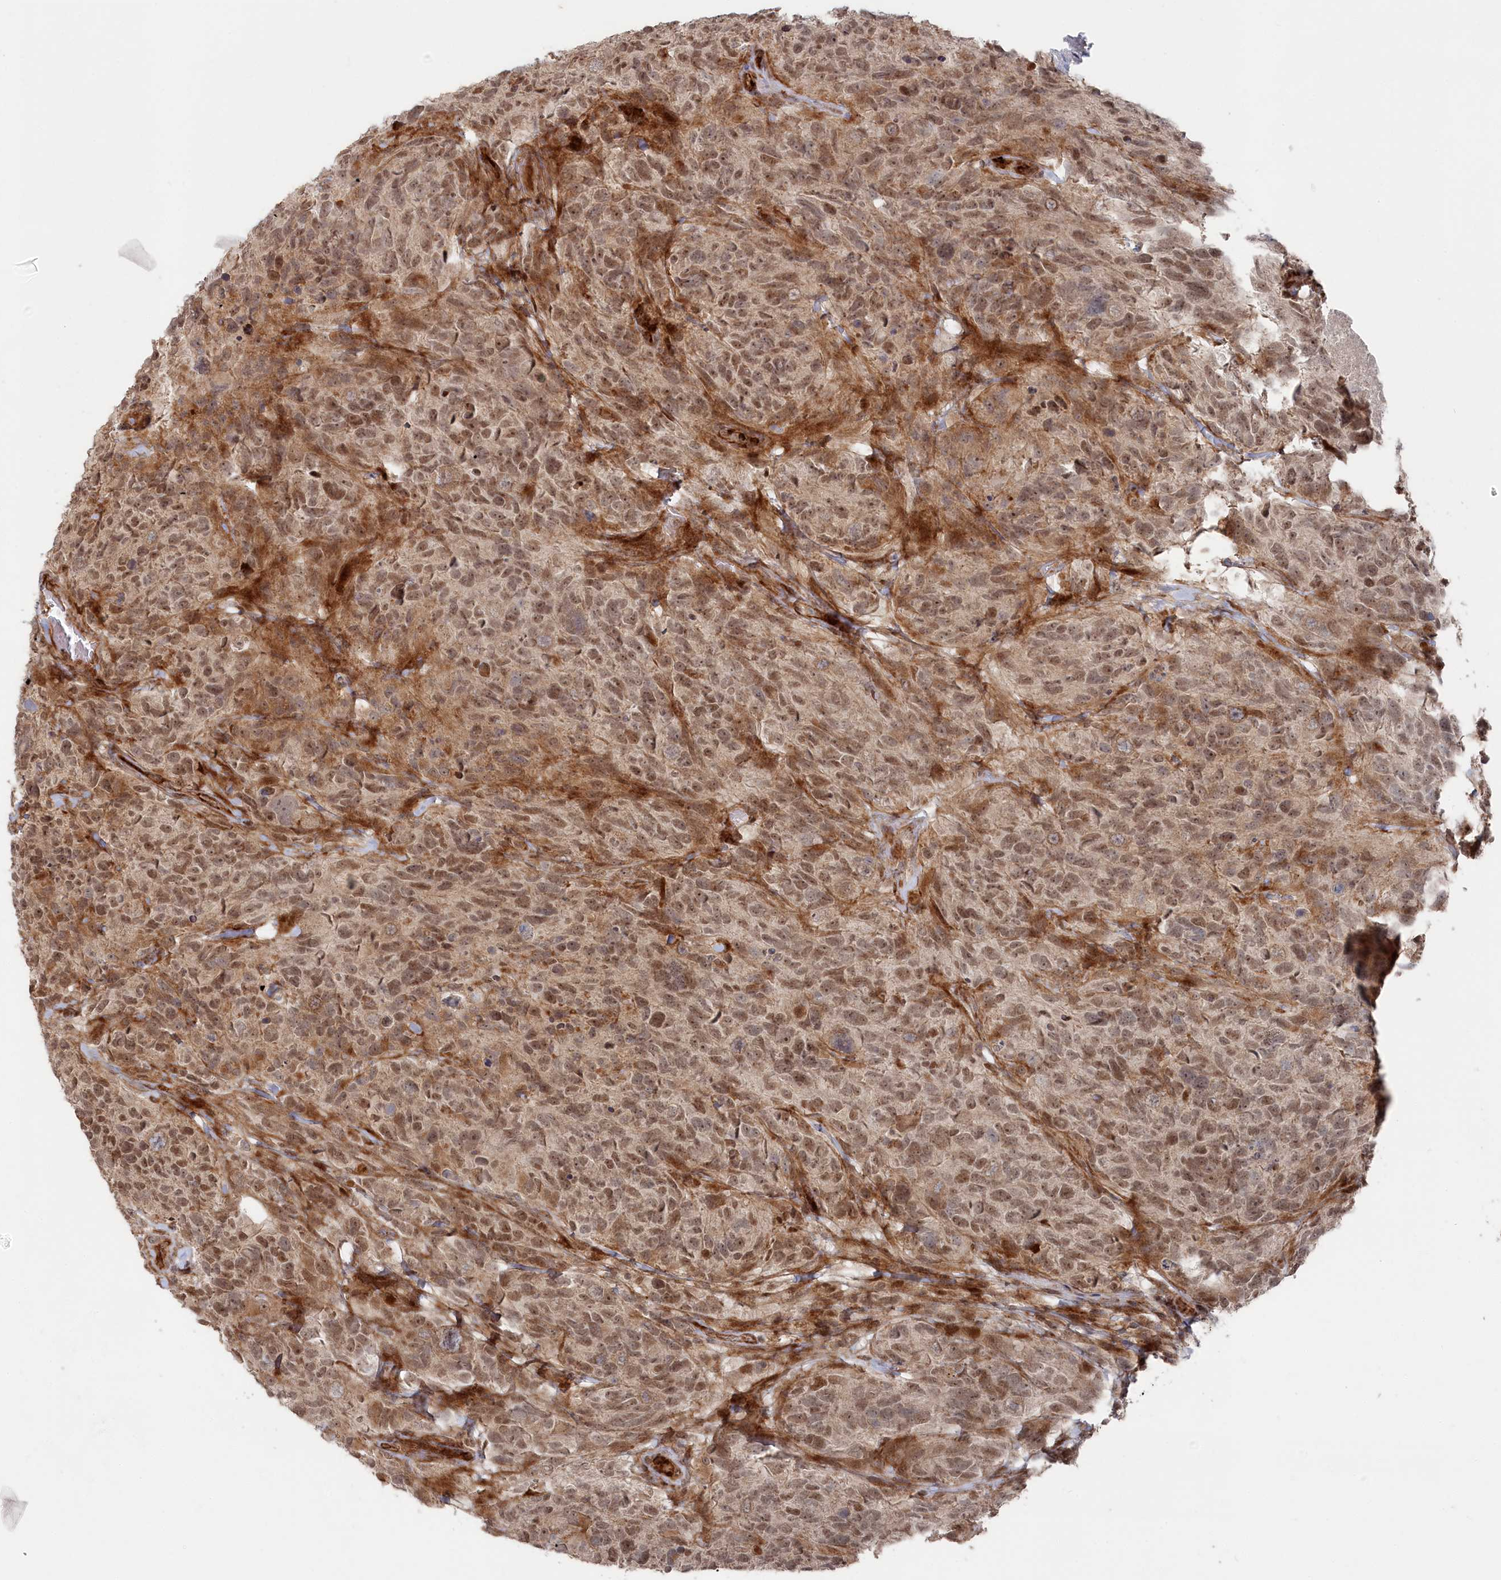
{"staining": {"intensity": "moderate", "quantity": ">75%", "location": "cytoplasmic/membranous,nuclear"}, "tissue": "glioma", "cell_type": "Tumor cells", "image_type": "cancer", "snomed": [{"axis": "morphology", "description": "Glioma, malignant, High grade"}, {"axis": "topography", "description": "Brain"}], "caption": "This is an image of immunohistochemistry staining of glioma, which shows moderate staining in the cytoplasmic/membranous and nuclear of tumor cells.", "gene": "POLR3A", "patient": {"sex": "male", "age": 69}}